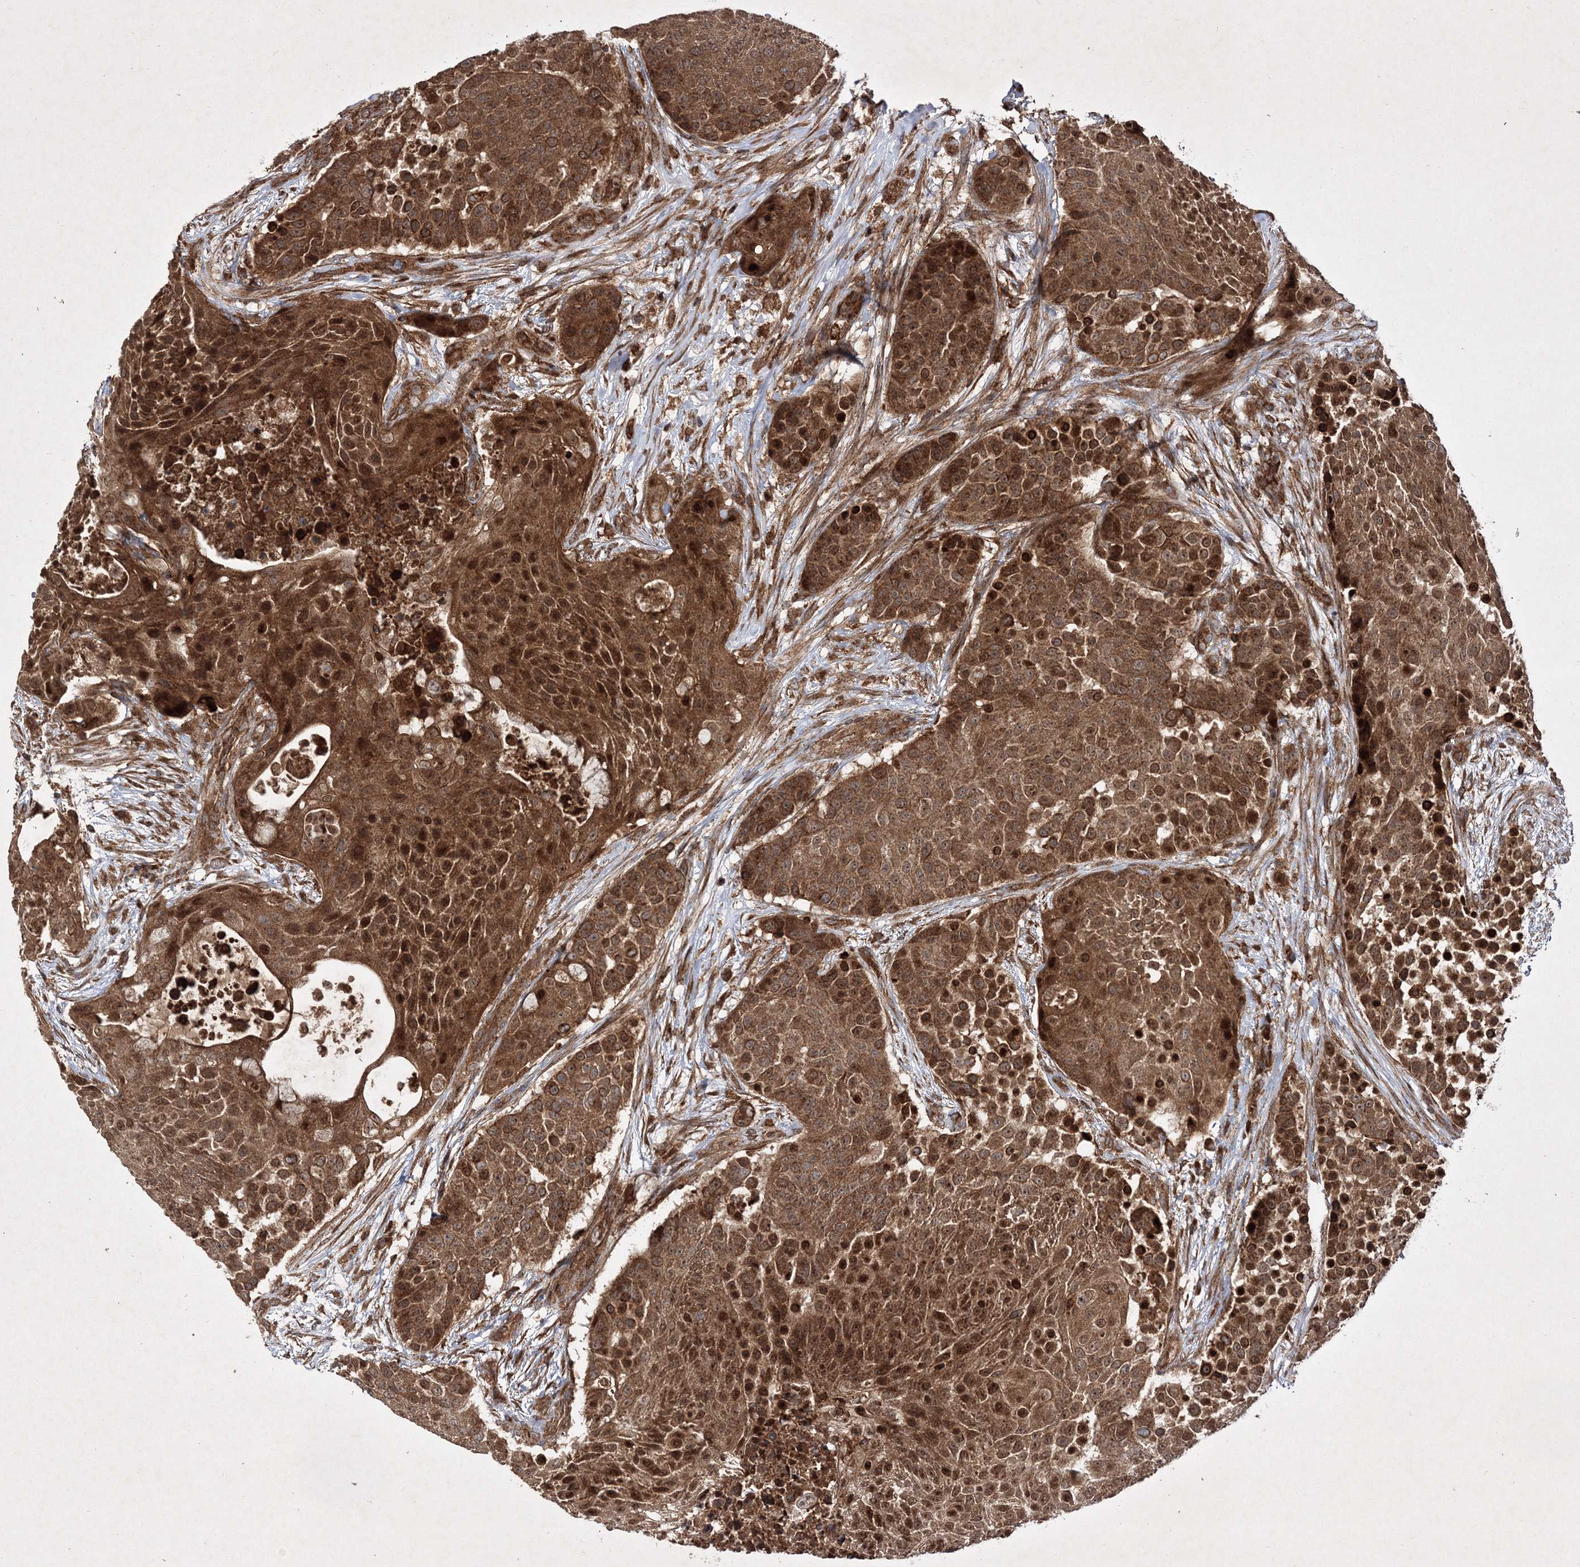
{"staining": {"intensity": "strong", "quantity": ">75%", "location": "cytoplasmic/membranous,nuclear"}, "tissue": "urothelial cancer", "cell_type": "Tumor cells", "image_type": "cancer", "snomed": [{"axis": "morphology", "description": "Urothelial carcinoma, High grade"}, {"axis": "topography", "description": "Urinary bladder"}], "caption": "DAB (3,3'-diaminobenzidine) immunohistochemical staining of human urothelial cancer reveals strong cytoplasmic/membranous and nuclear protein staining in approximately >75% of tumor cells. (DAB (3,3'-diaminobenzidine) IHC with brightfield microscopy, high magnification).", "gene": "DNAJC13", "patient": {"sex": "female", "age": 63}}